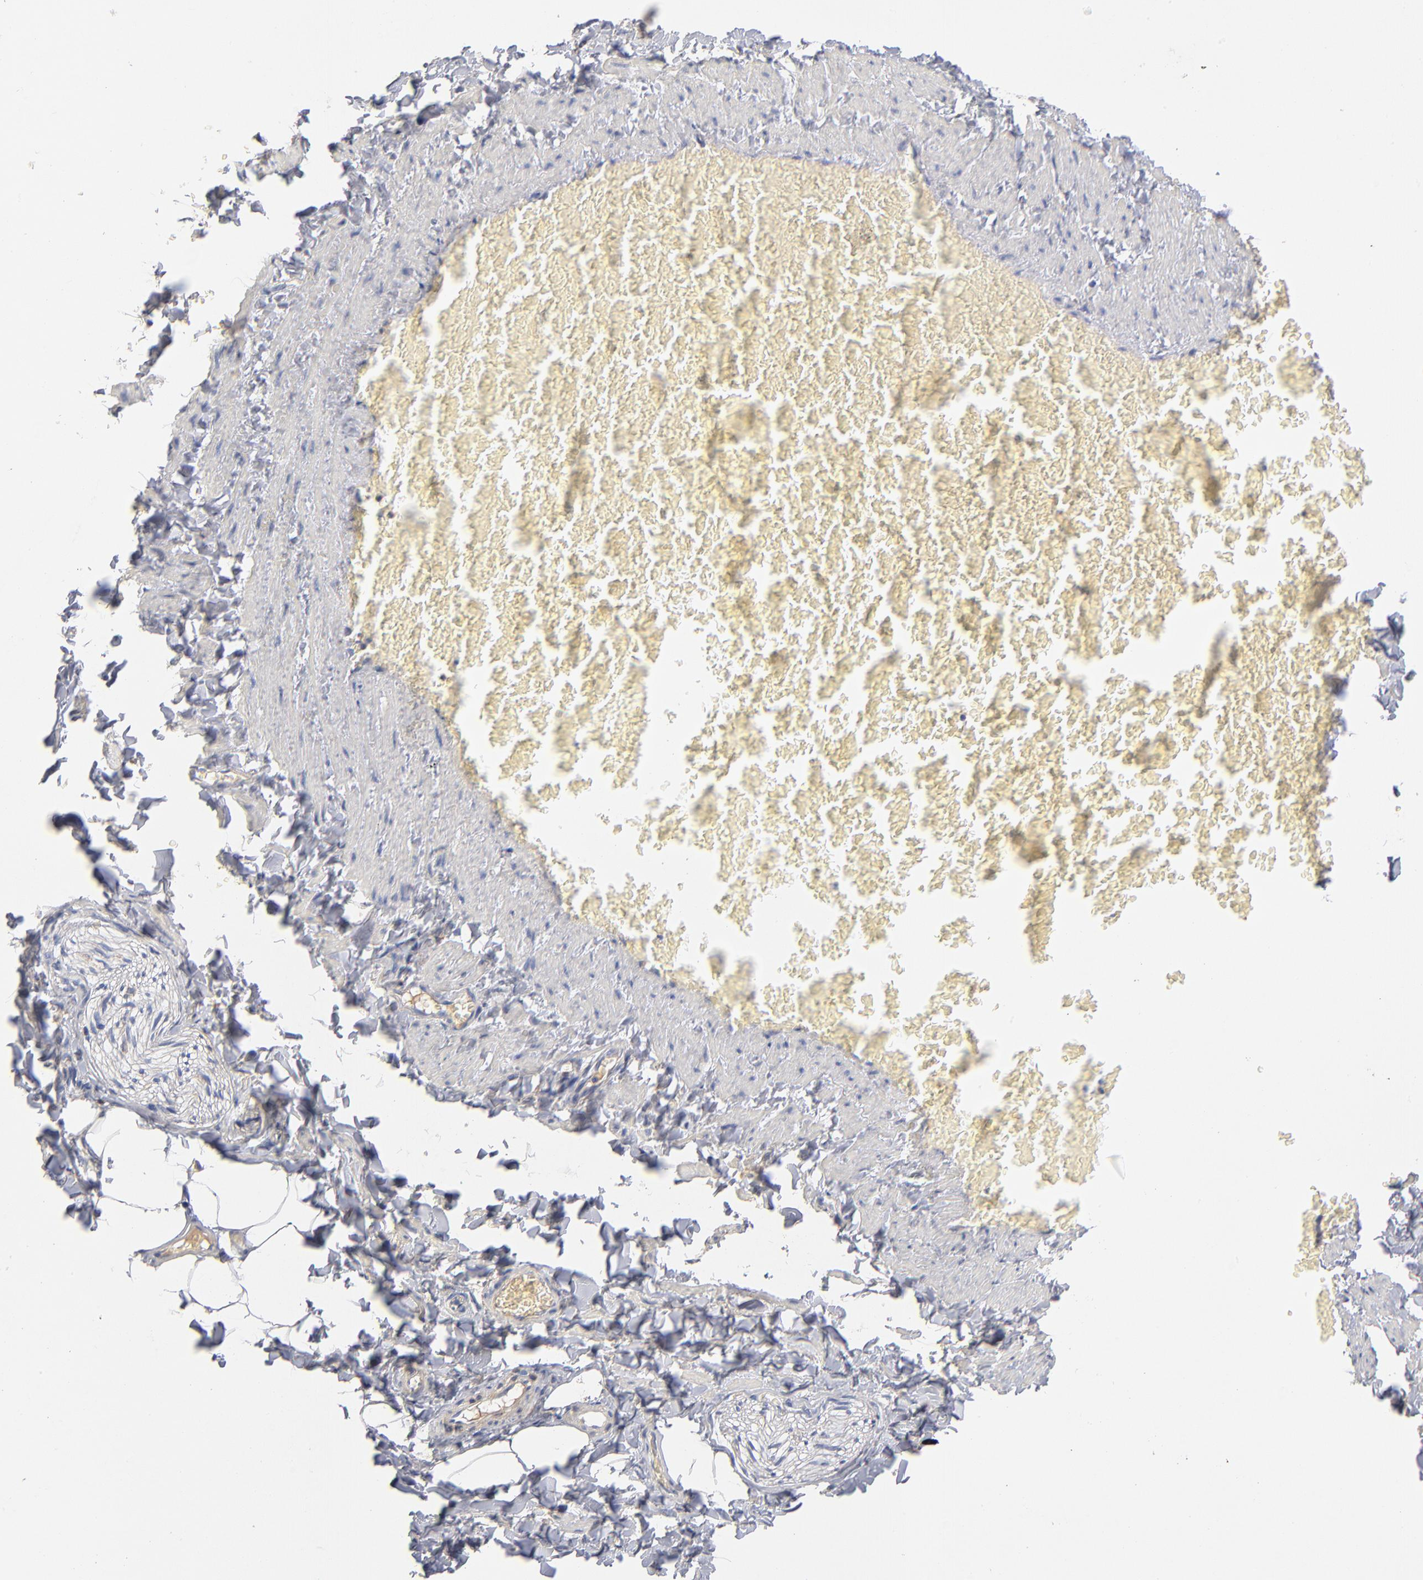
{"staining": {"intensity": "moderate", "quantity": "<25%", "location": "cytoplasmic/membranous"}, "tissue": "adipose tissue", "cell_type": "Adipocytes", "image_type": "normal", "snomed": [{"axis": "morphology", "description": "Normal tissue, NOS"}, {"axis": "topography", "description": "Vascular tissue"}], "caption": "Immunohistochemical staining of unremarkable human adipose tissue shows <25% levels of moderate cytoplasmic/membranous protein positivity in approximately <25% of adipocytes.", "gene": "APOH", "patient": {"sex": "male", "age": 41}}